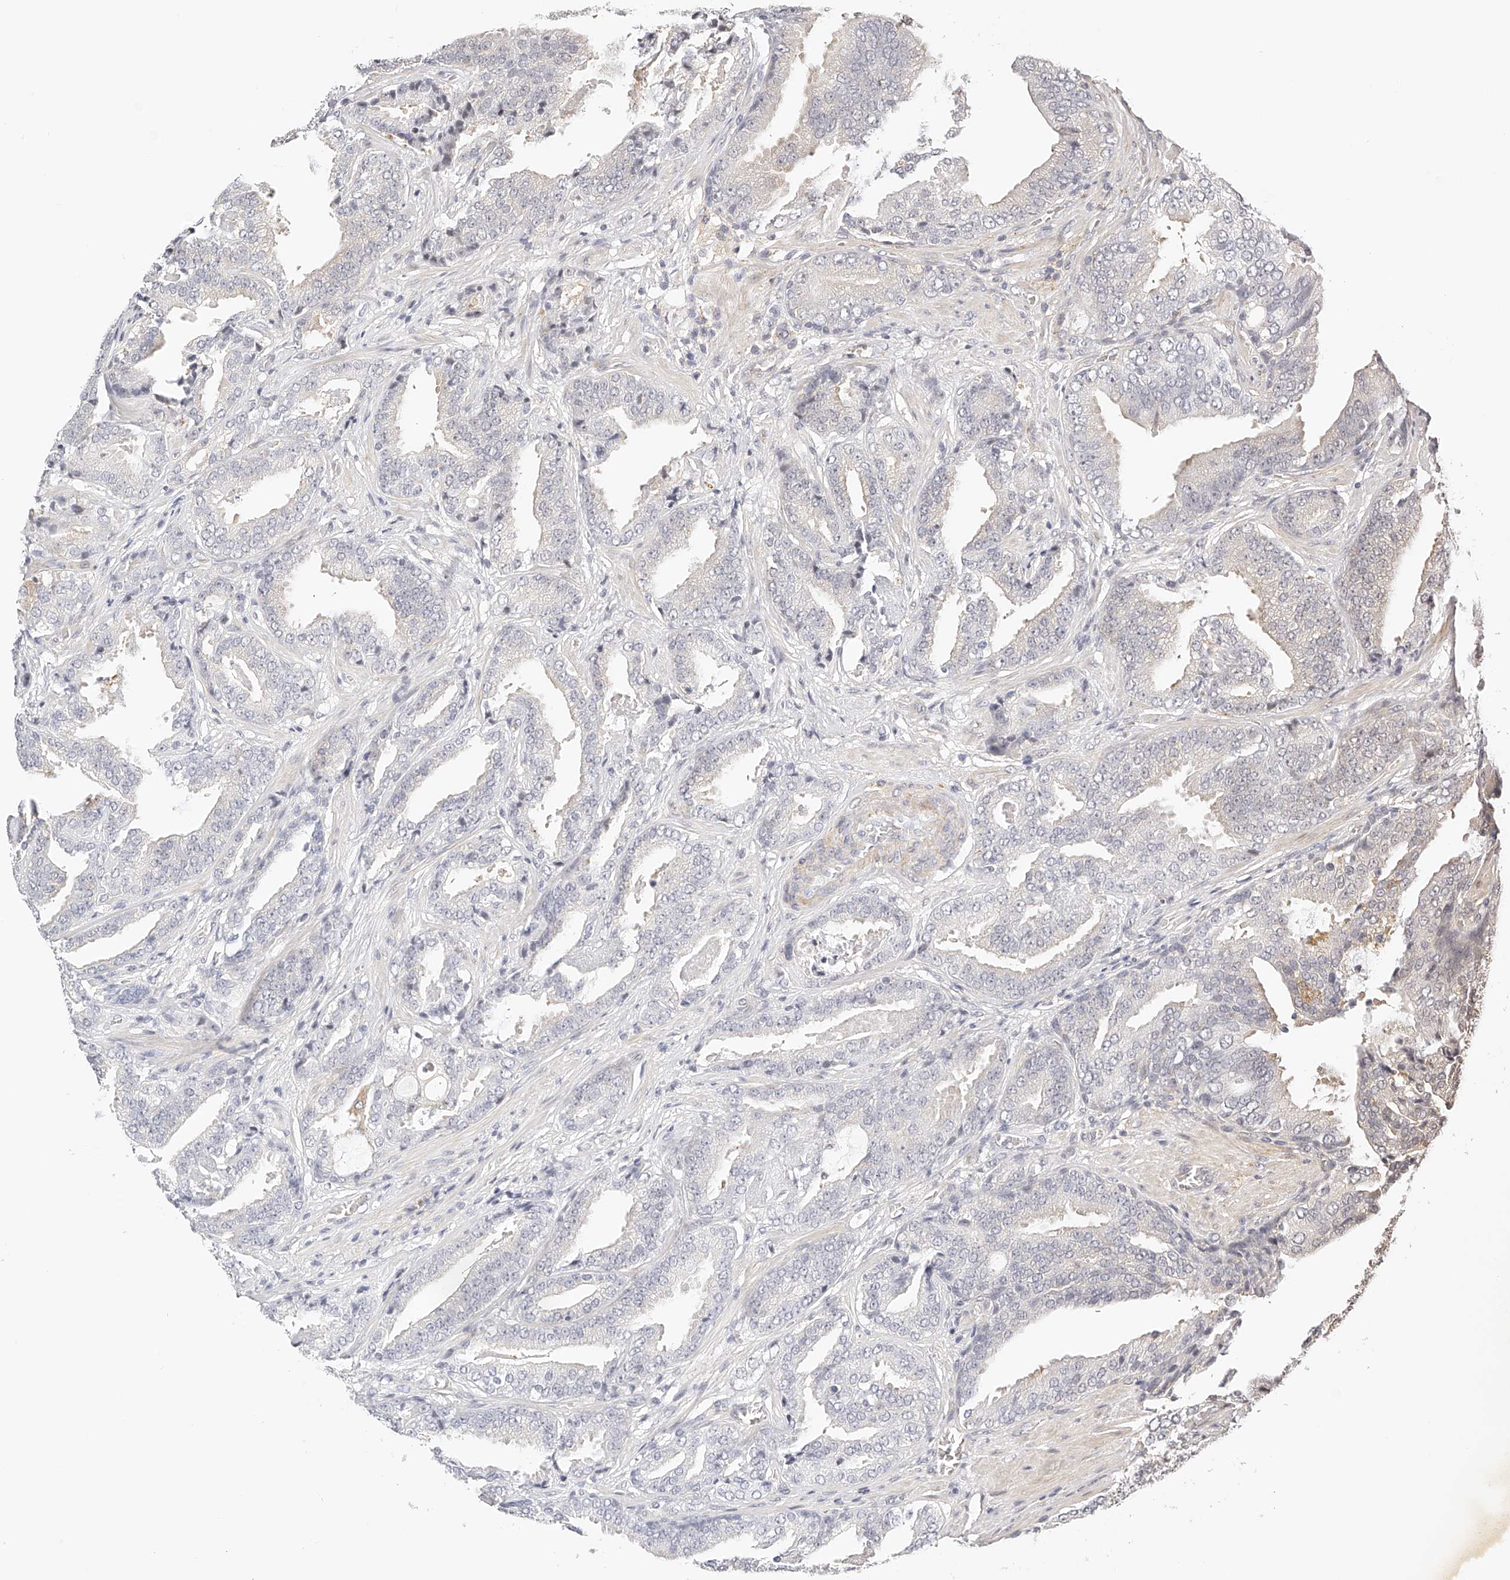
{"staining": {"intensity": "negative", "quantity": "none", "location": "none"}, "tissue": "prostate cancer", "cell_type": "Tumor cells", "image_type": "cancer", "snomed": [{"axis": "morphology", "description": "Adenocarcinoma, Low grade"}, {"axis": "topography", "description": "Prostate"}], "caption": "Immunohistochemical staining of prostate cancer demonstrates no significant positivity in tumor cells. Brightfield microscopy of IHC stained with DAB (brown) and hematoxylin (blue), captured at high magnification.", "gene": "SYNC", "patient": {"sex": "male", "age": 67}}